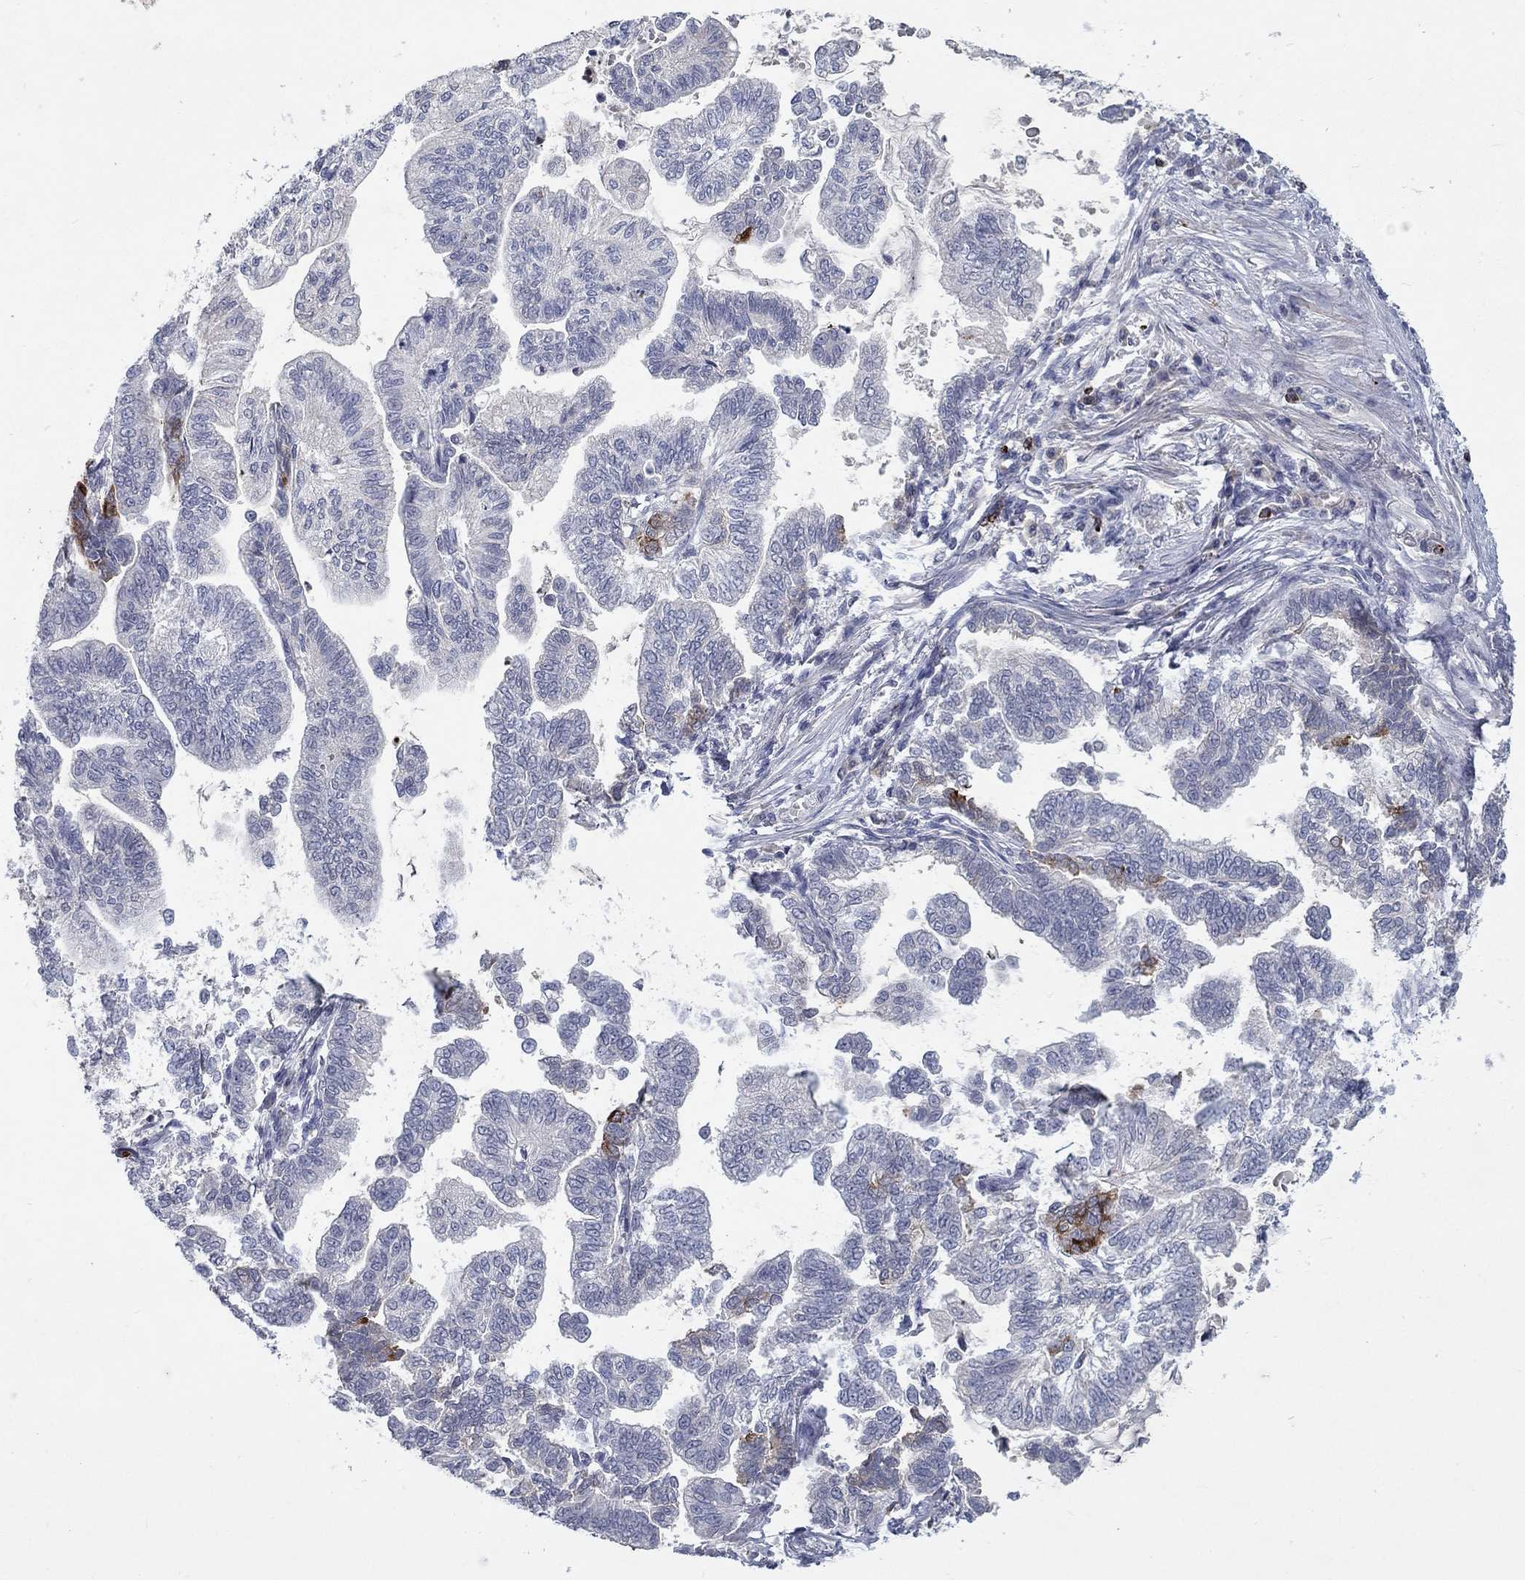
{"staining": {"intensity": "negative", "quantity": "none", "location": "none"}, "tissue": "stomach cancer", "cell_type": "Tumor cells", "image_type": "cancer", "snomed": [{"axis": "morphology", "description": "Adenocarcinoma, NOS"}, {"axis": "topography", "description": "Stomach"}], "caption": "High magnification brightfield microscopy of stomach cancer stained with DAB (3,3'-diaminobenzidine) (brown) and counterstained with hematoxylin (blue): tumor cells show no significant expression. (Stains: DAB (3,3'-diaminobenzidine) immunohistochemistry (IHC) with hematoxylin counter stain, Microscopy: brightfield microscopy at high magnification).", "gene": "GZMA", "patient": {"sex": "male", "age": 83}}